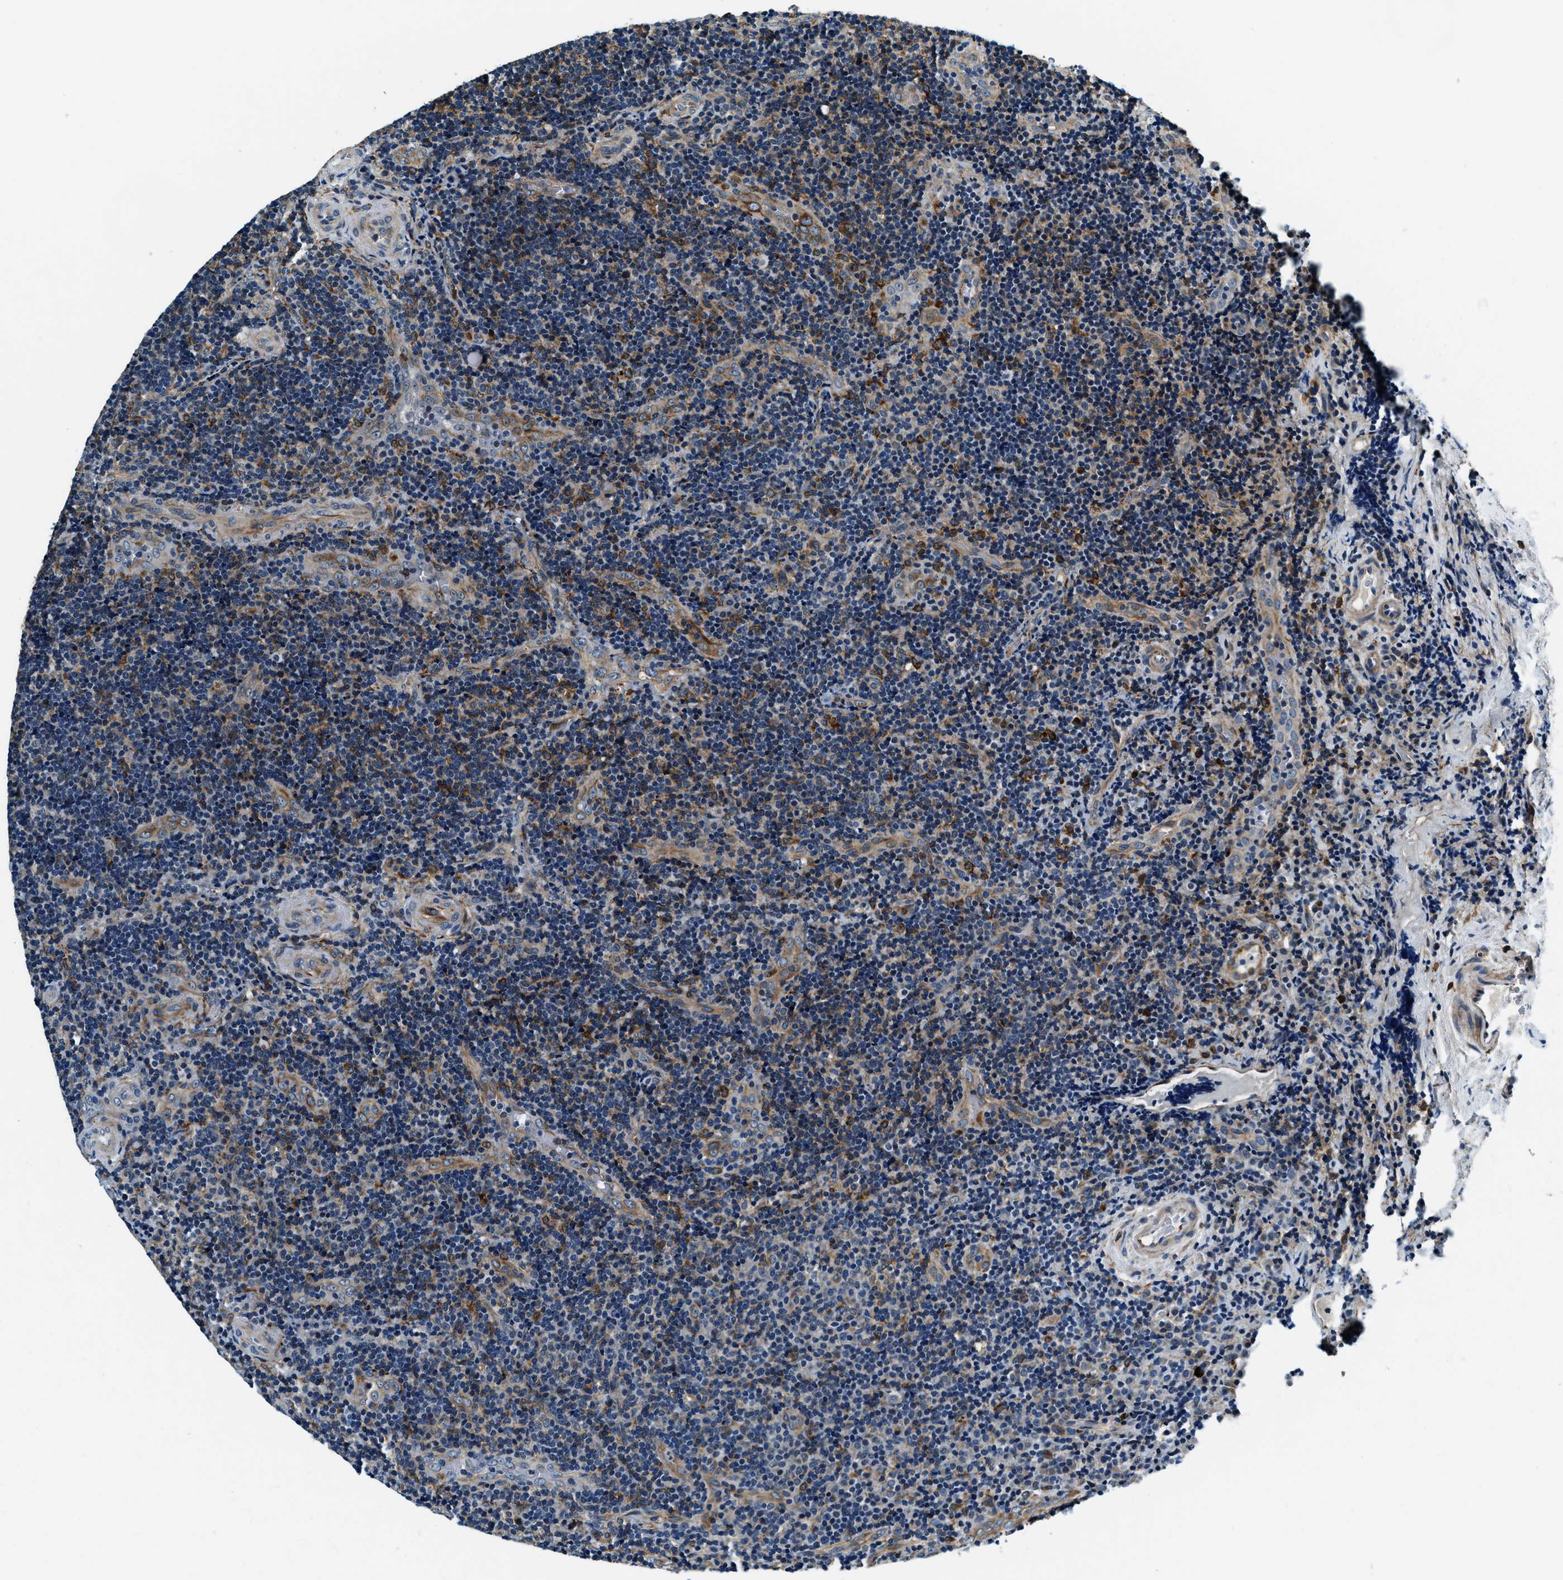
{"staining": {"intensity": "moderate", "quantity": "<25%", "location": "cytoplasmic/membranous"}, "tissue": "lymphoma", "cell_type": "Tumor cells", "image_type": "cancer", "snomed": [{"axis": "morphology", "description": "Malignant lymphoma, non-Hodgkin's type, High grade"}, {"axis": "topography", "description": "Tonsil"}], "caption": "Moderate cytoplasmic/membranous staining is present in about <25% of tumor cells in high-grade malignant lymphoma, non-Hodgkin's type.", "gene": "C2orf66", "patient": {"sex": "female", "age": 36}}